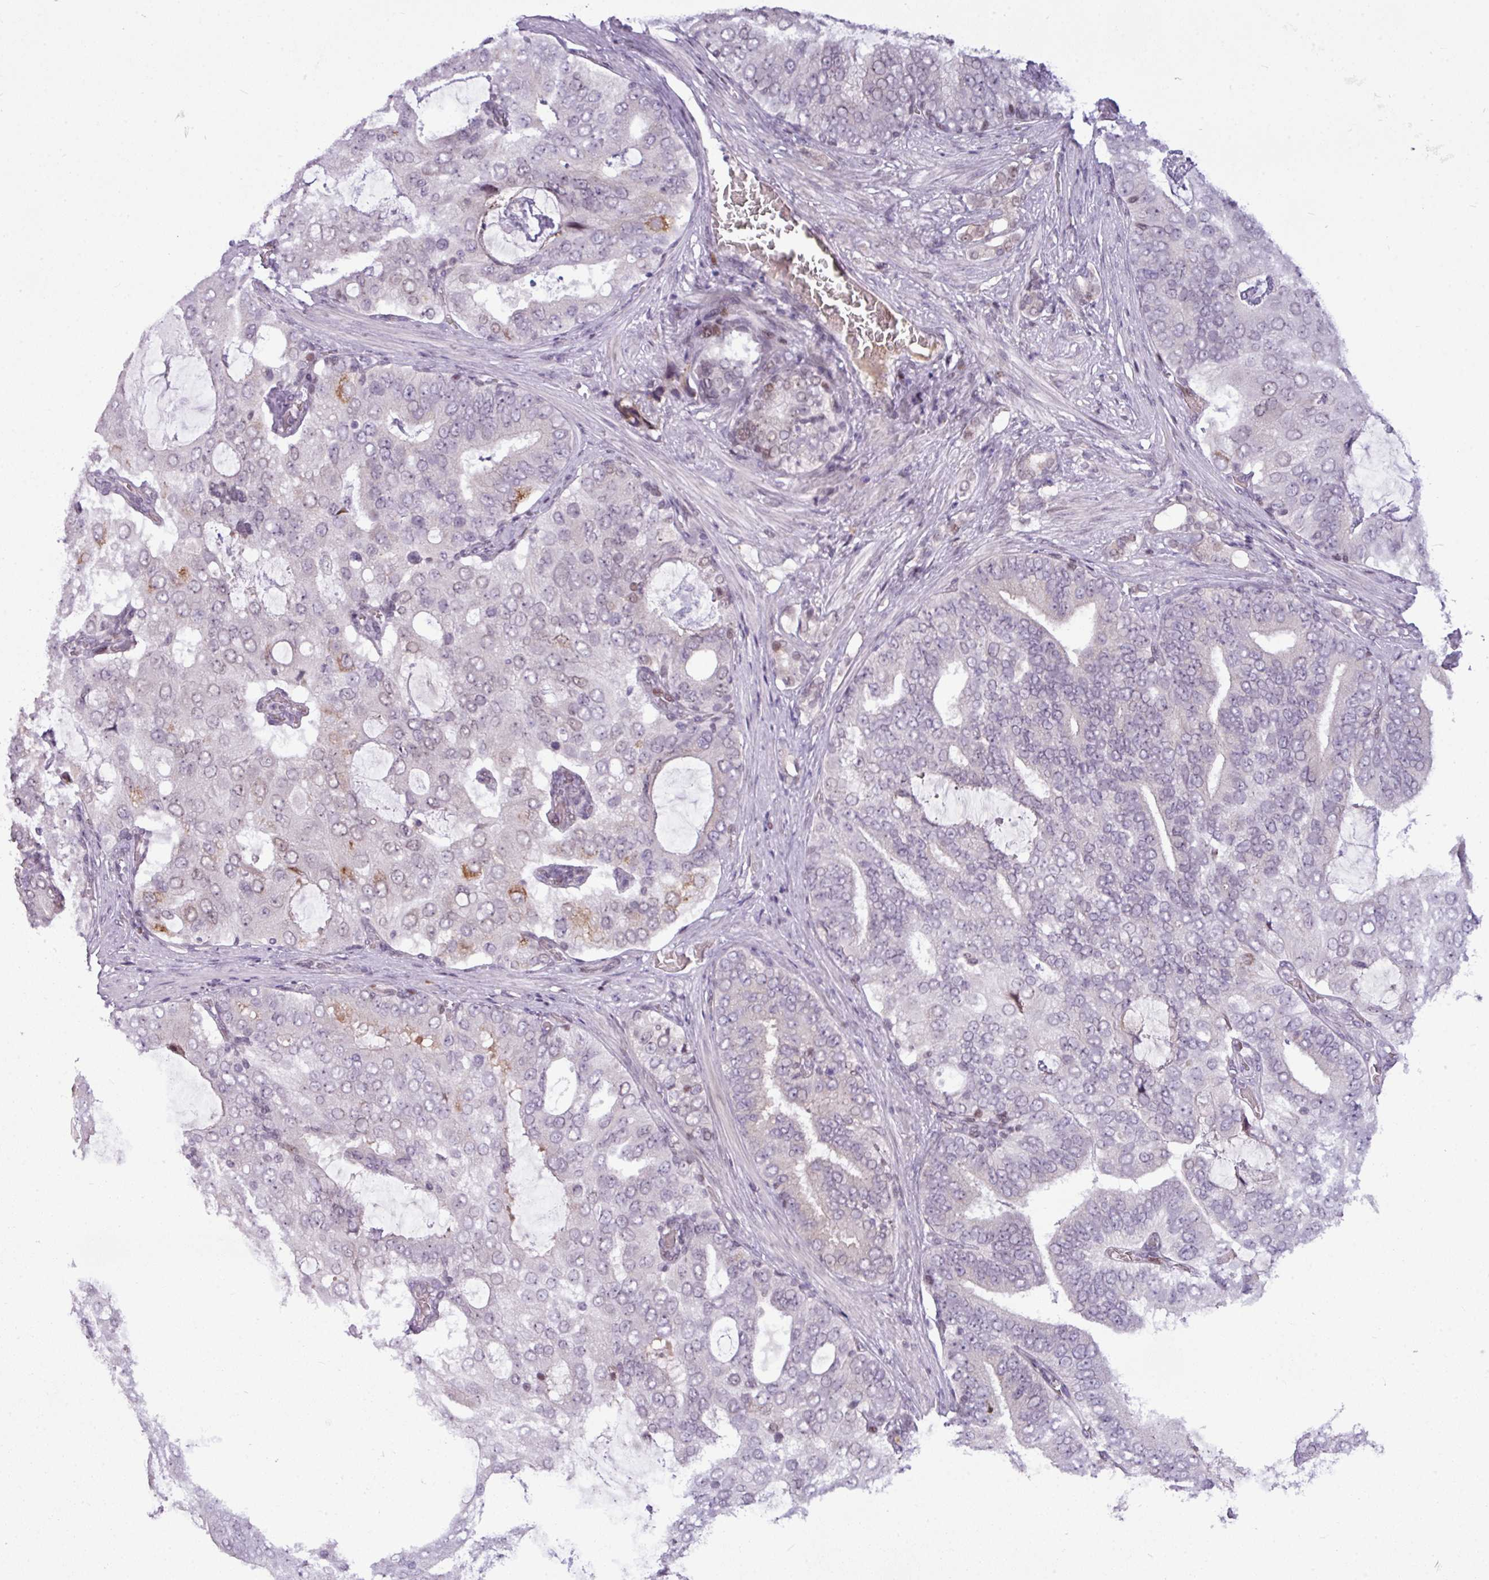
{"staining": {"intensity": "negative", "quantity": "none", "location": "none"}, "tissue": "prostate cancer", "cell_type": "Tumor cells", "image_type": "cancer", "snomed": [{"axis": "morphology", "description": "Adenocarcinoma, High grade"}, {"axis": "topography", "description": "Prostate"}], "caption": "DAB immunohistochemical staining of prostate cancer (adenocarcinoma (high-grade)) demonstrates no significant expression in tumor cells.", "gene": "SLC66A2", "patient": {"sex": "male", "age": 55}}